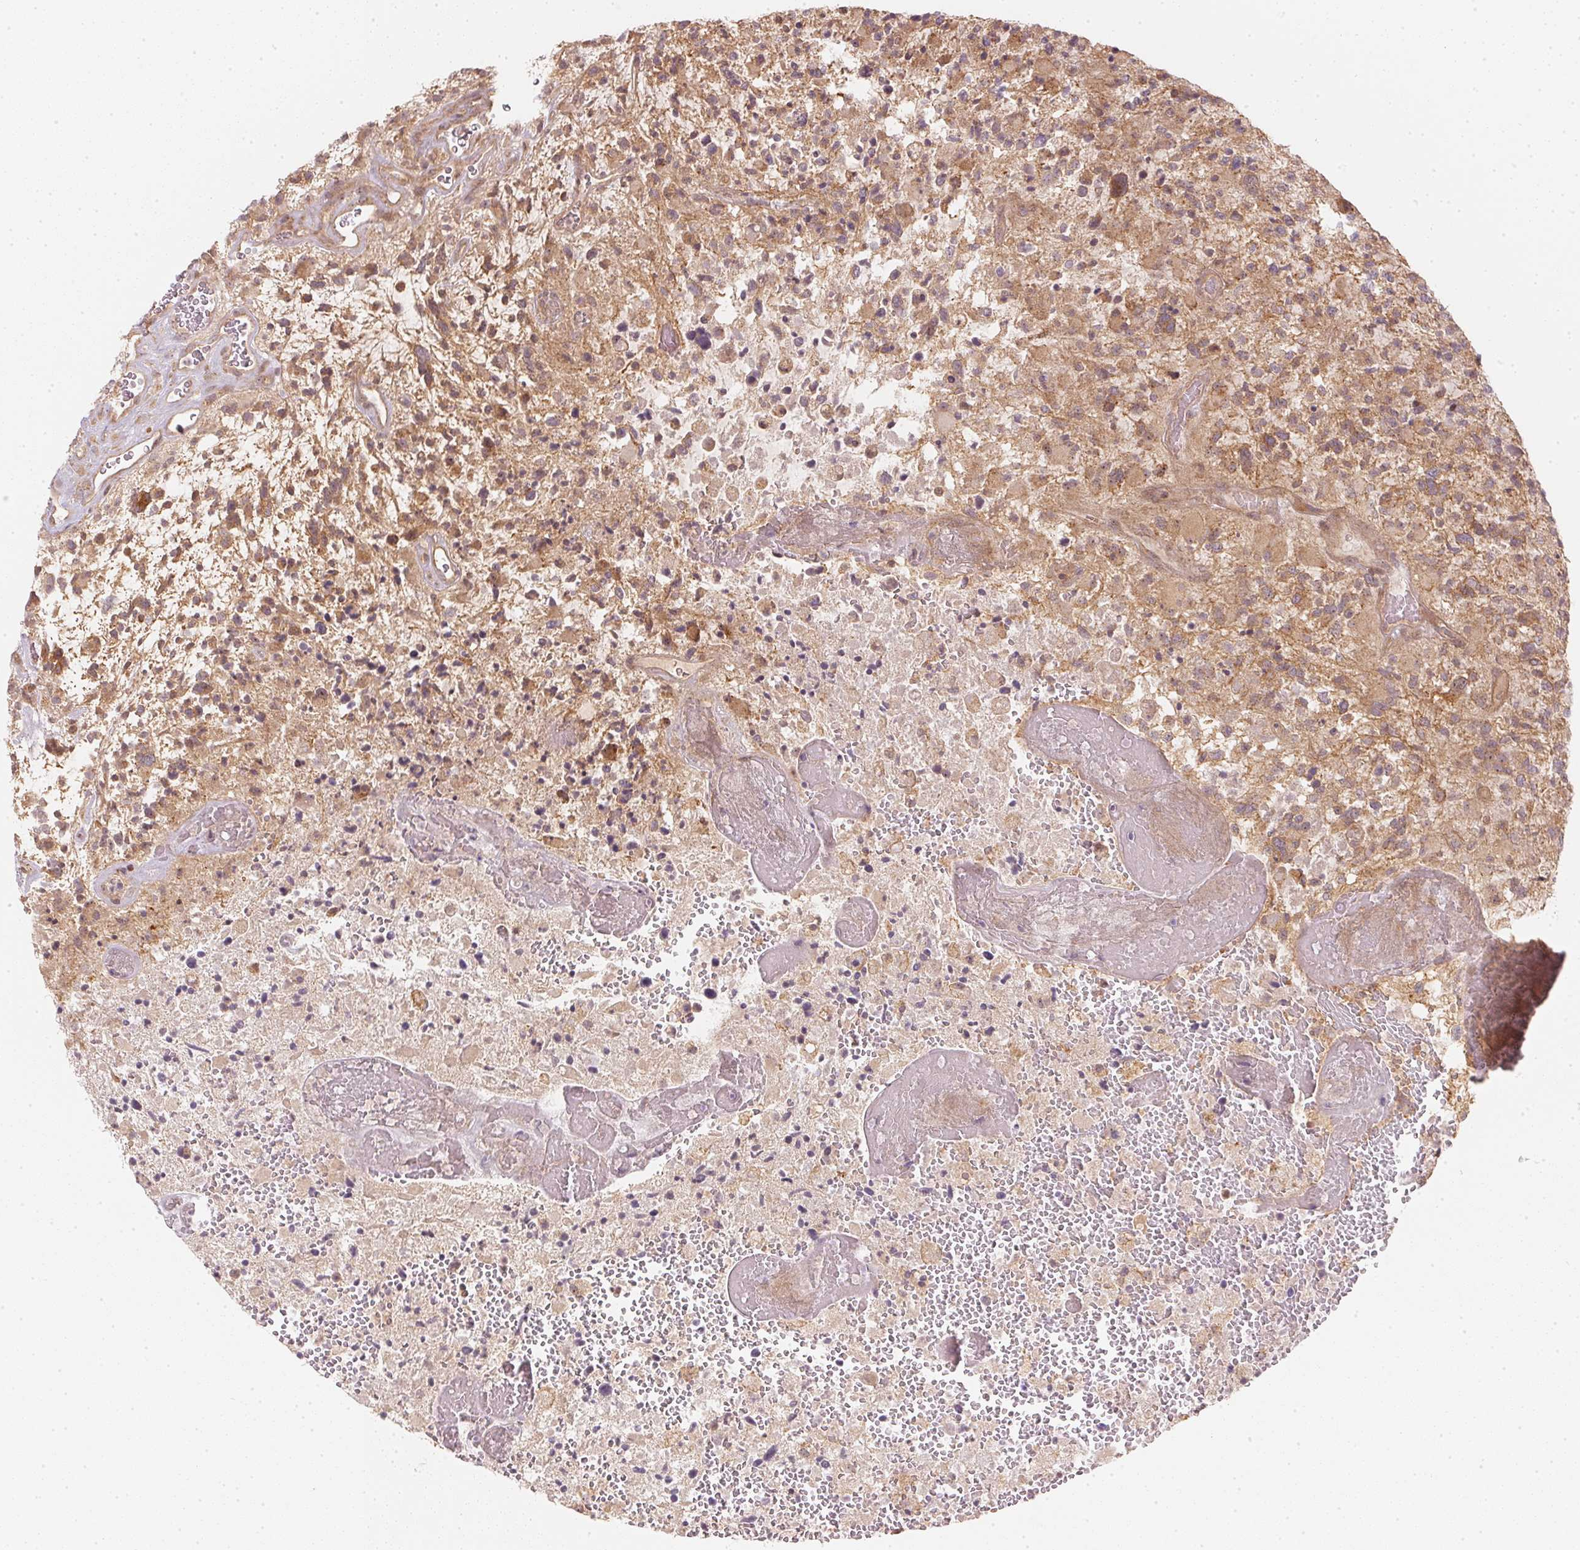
{"staining": {"intensity": "moderate", "quantity": ">75%", "location": "cytoplasmic/membranous"}, "tissue": "glioma", "cell_type": "Tumor cells", "image_type": "cancer", "snomed": [{"axis": "morphology", "description": "Glioma, malignant, High grade"}, {"axis": "topography", "description": "Brain"}], "caption": "A photomicrograph of human glioma stained for a protein displays moderate cytoplasmic/membranous brown staining in tumor cells. (DAB (3,3'-diaminobenzidine) IHC, brown staining for protein, blue staining for nuclei).", "gene": "WDR54", "patient": {"sex": "female", "age": 71}}